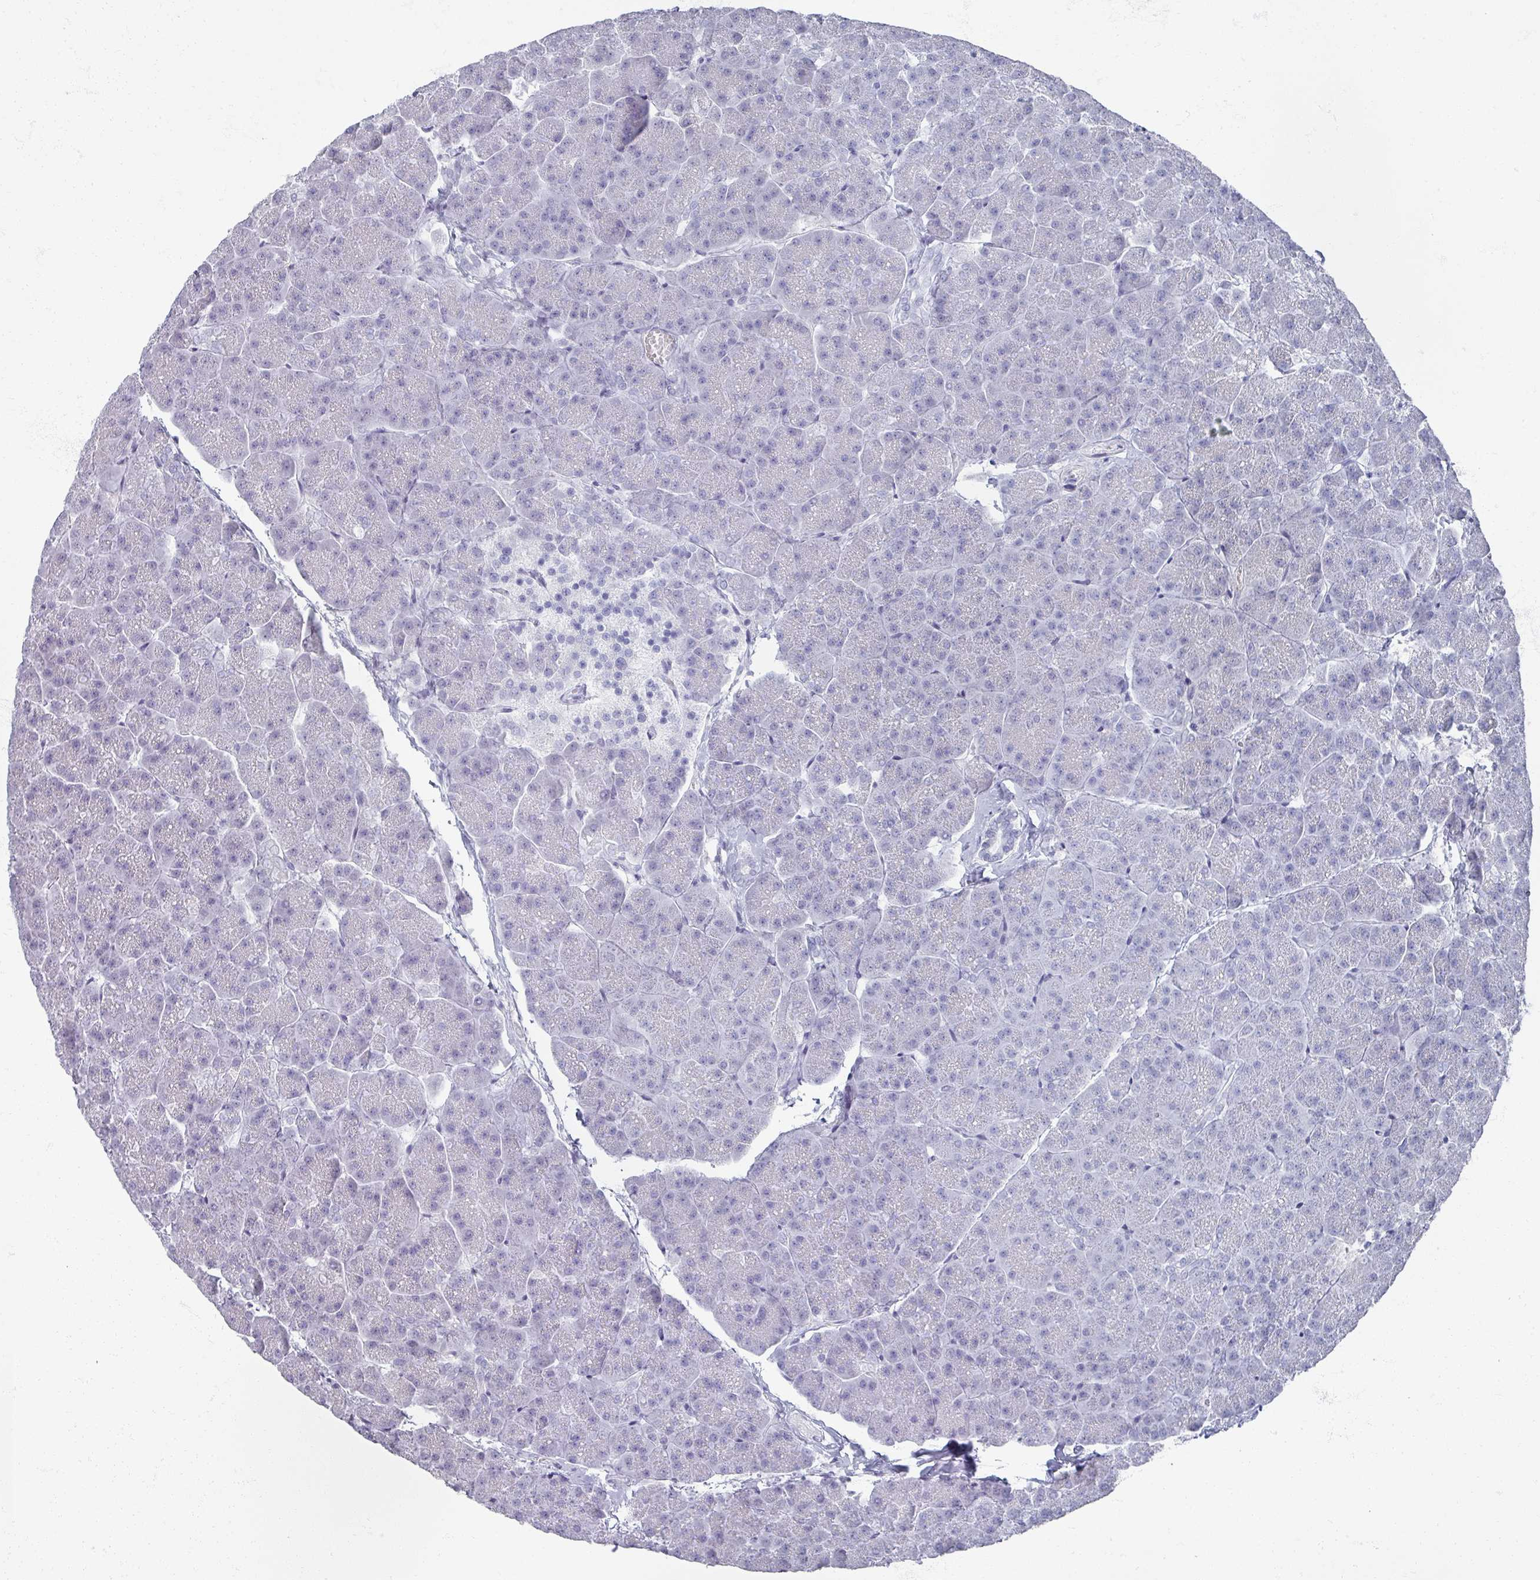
{"staining": {"intensity": "negative", "quantity": "none", "location": "none"}, "tissue": "pancreas", "cell_type": "Exocrine glandular cells", "image_type": "normal", "snomed": [{"axis": "morphology", "description": "Normal tissue, NOS"}, {"axis": "topography", "description": "Pancreas"}, {"axis": "topography", "description": "Peripheral nerve tissue"}], "caption": "Immunohistochemical staining of unremarkable pancreas demonstrates no significant expression in exocrine glandular cells.", "gene": "OMG", "patient": {"sex": "male", "age": 54}}